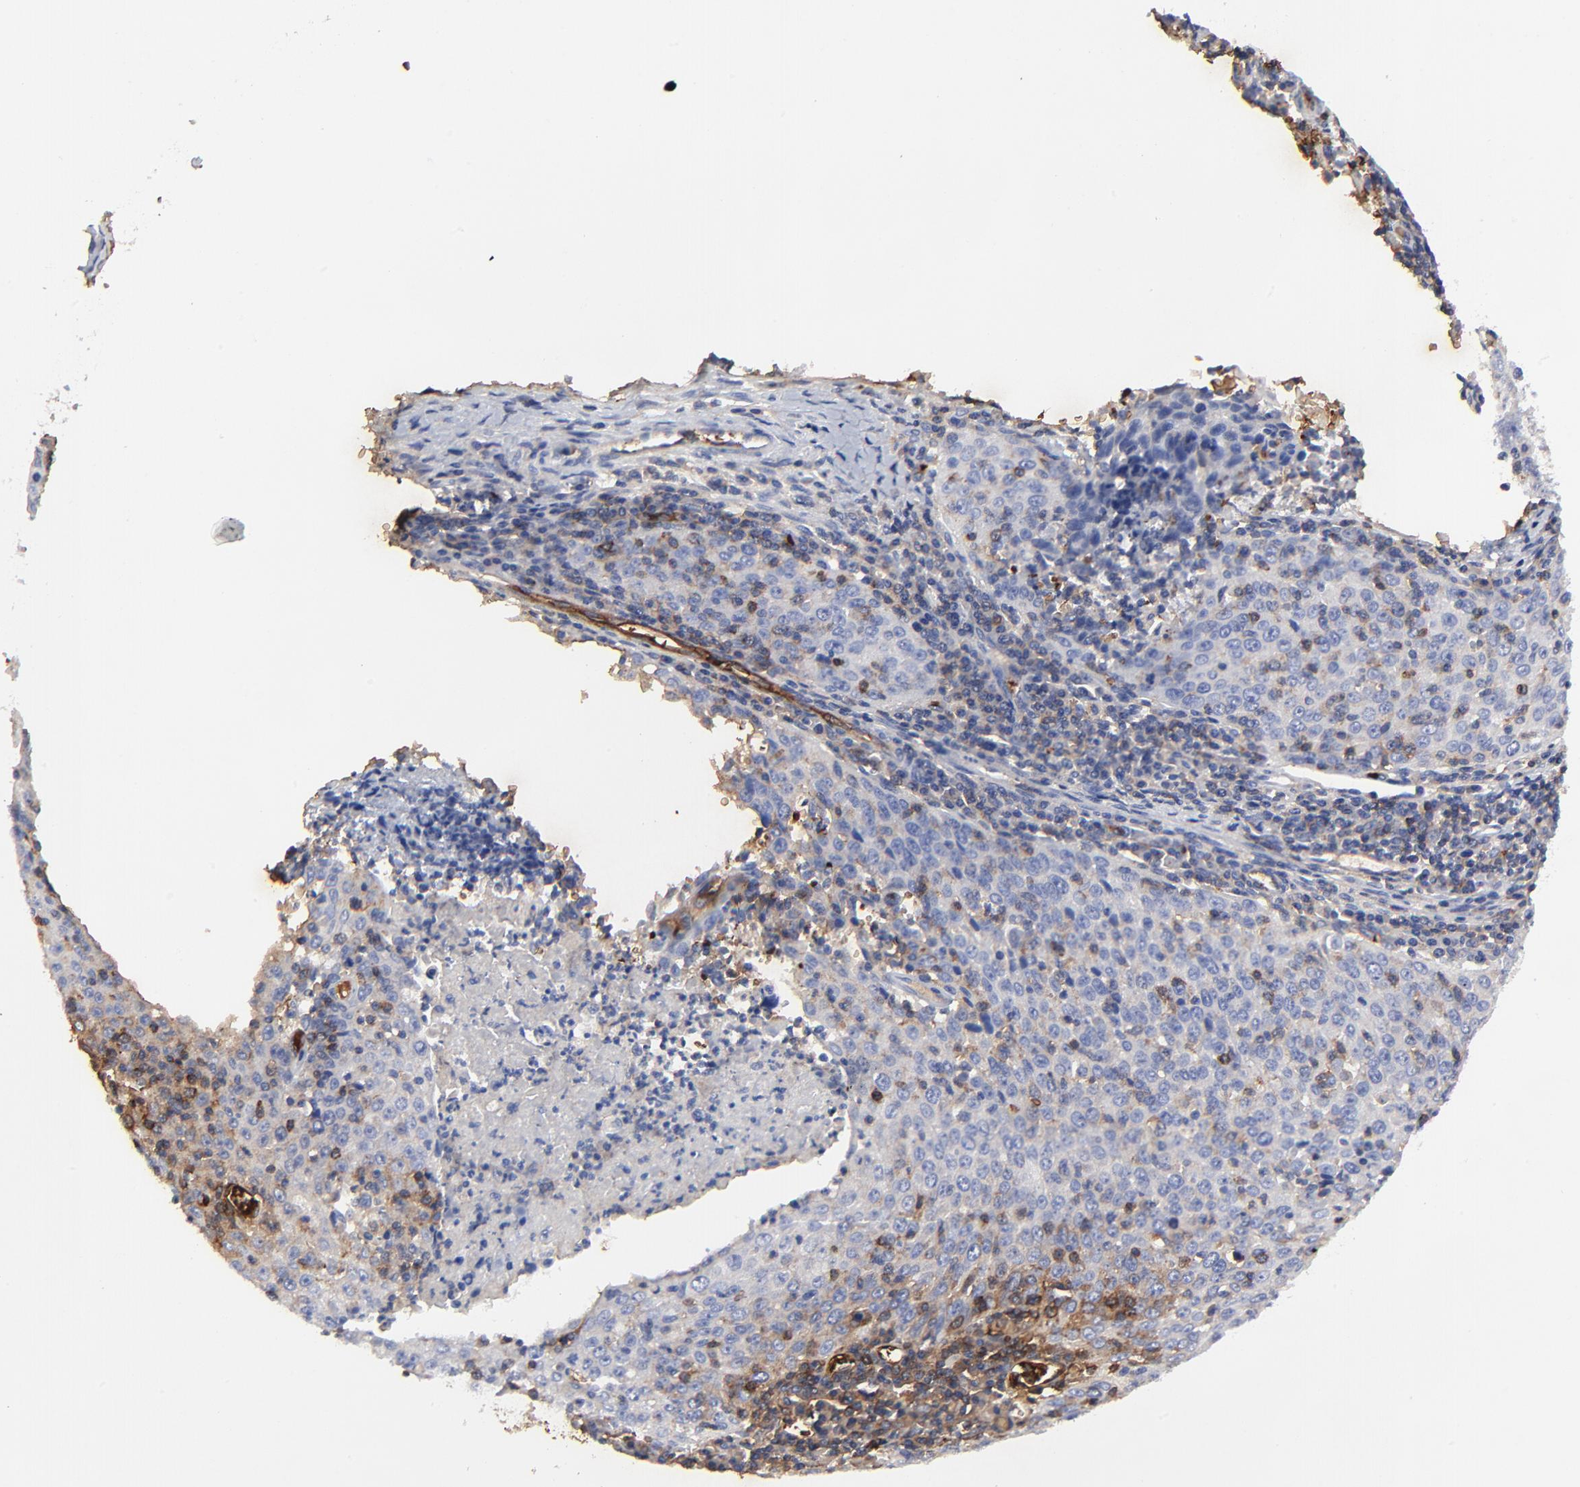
{"staining": {"intensity": "negative", "quantity": "none", "location": "none"}, "tissue": "cervical cancer", "cell_type": "Tumor cells", "image_type": "cancer", "snomed": [{"axis": "morphology", "description": "Squamous cell carcinoma, NOS"}, {"axis": "topography", "description": "Cervix"}], "caption": "Cervical cancer was stained to show a protein in brown. There is no significant staining in tumor cells.", "gene": "PAG1", "patient": {"sex": "female", "age": 27}}